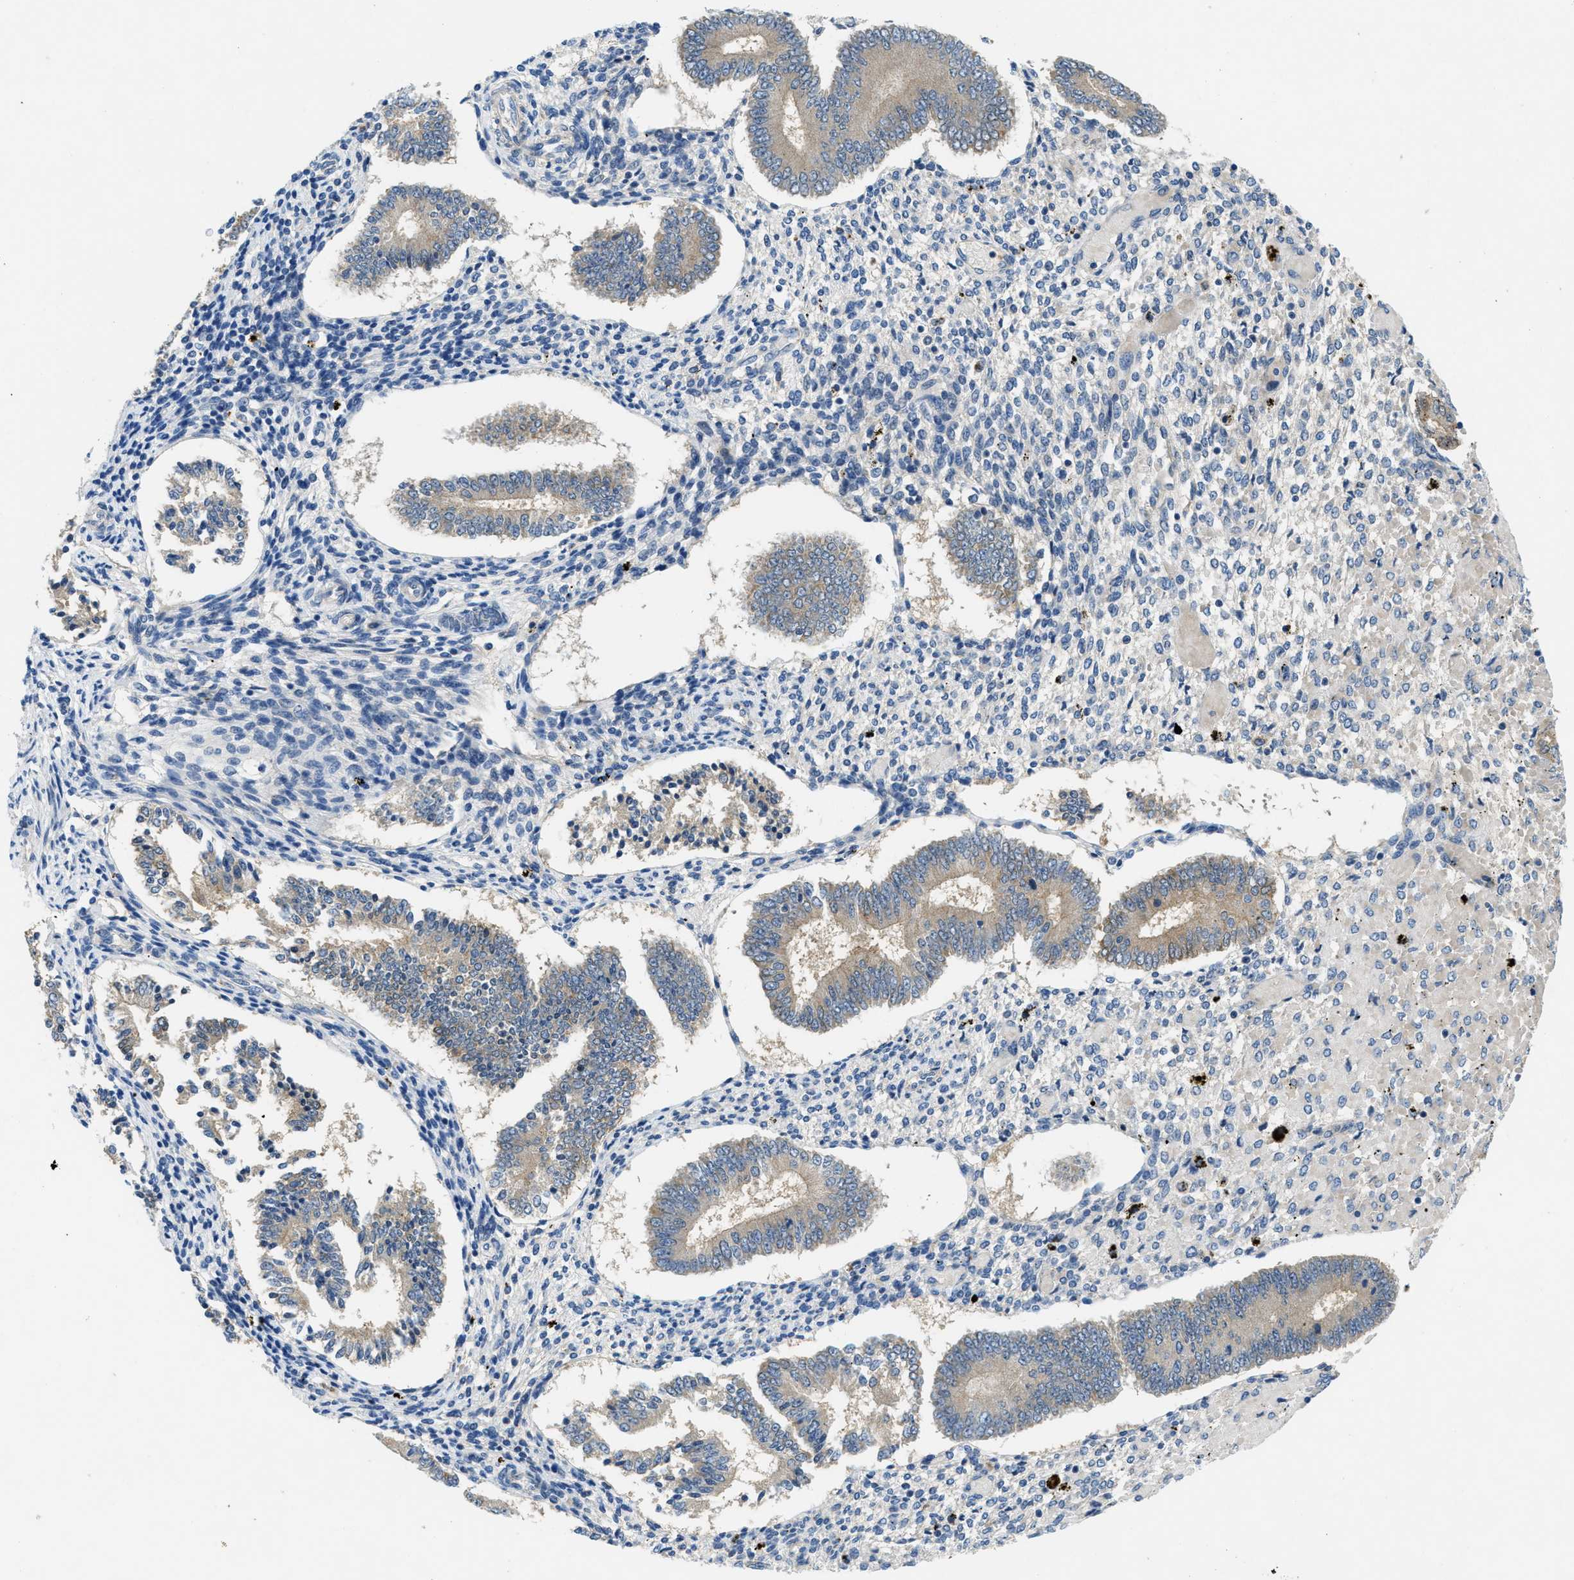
{"staining": {"intensity": "weak", "quantity": "<25%", "location": "cytoplasmic/membranous"}, "tissue": "endometrium", "cell_type": "Cells in endometrial stroma", "image_type": "normal", "snomed": [{"axis": "morphology", "description": "Normal tissue, NOS"}, {"axis": "topography", "description": "Endometrium"}], "caption": "A photomicrograph of endometrium stained for a protein shows no brown staining in cells in endometrial stroma.", "gene": "RIPK2", "patient": {"sex": "female", "age": 42}}